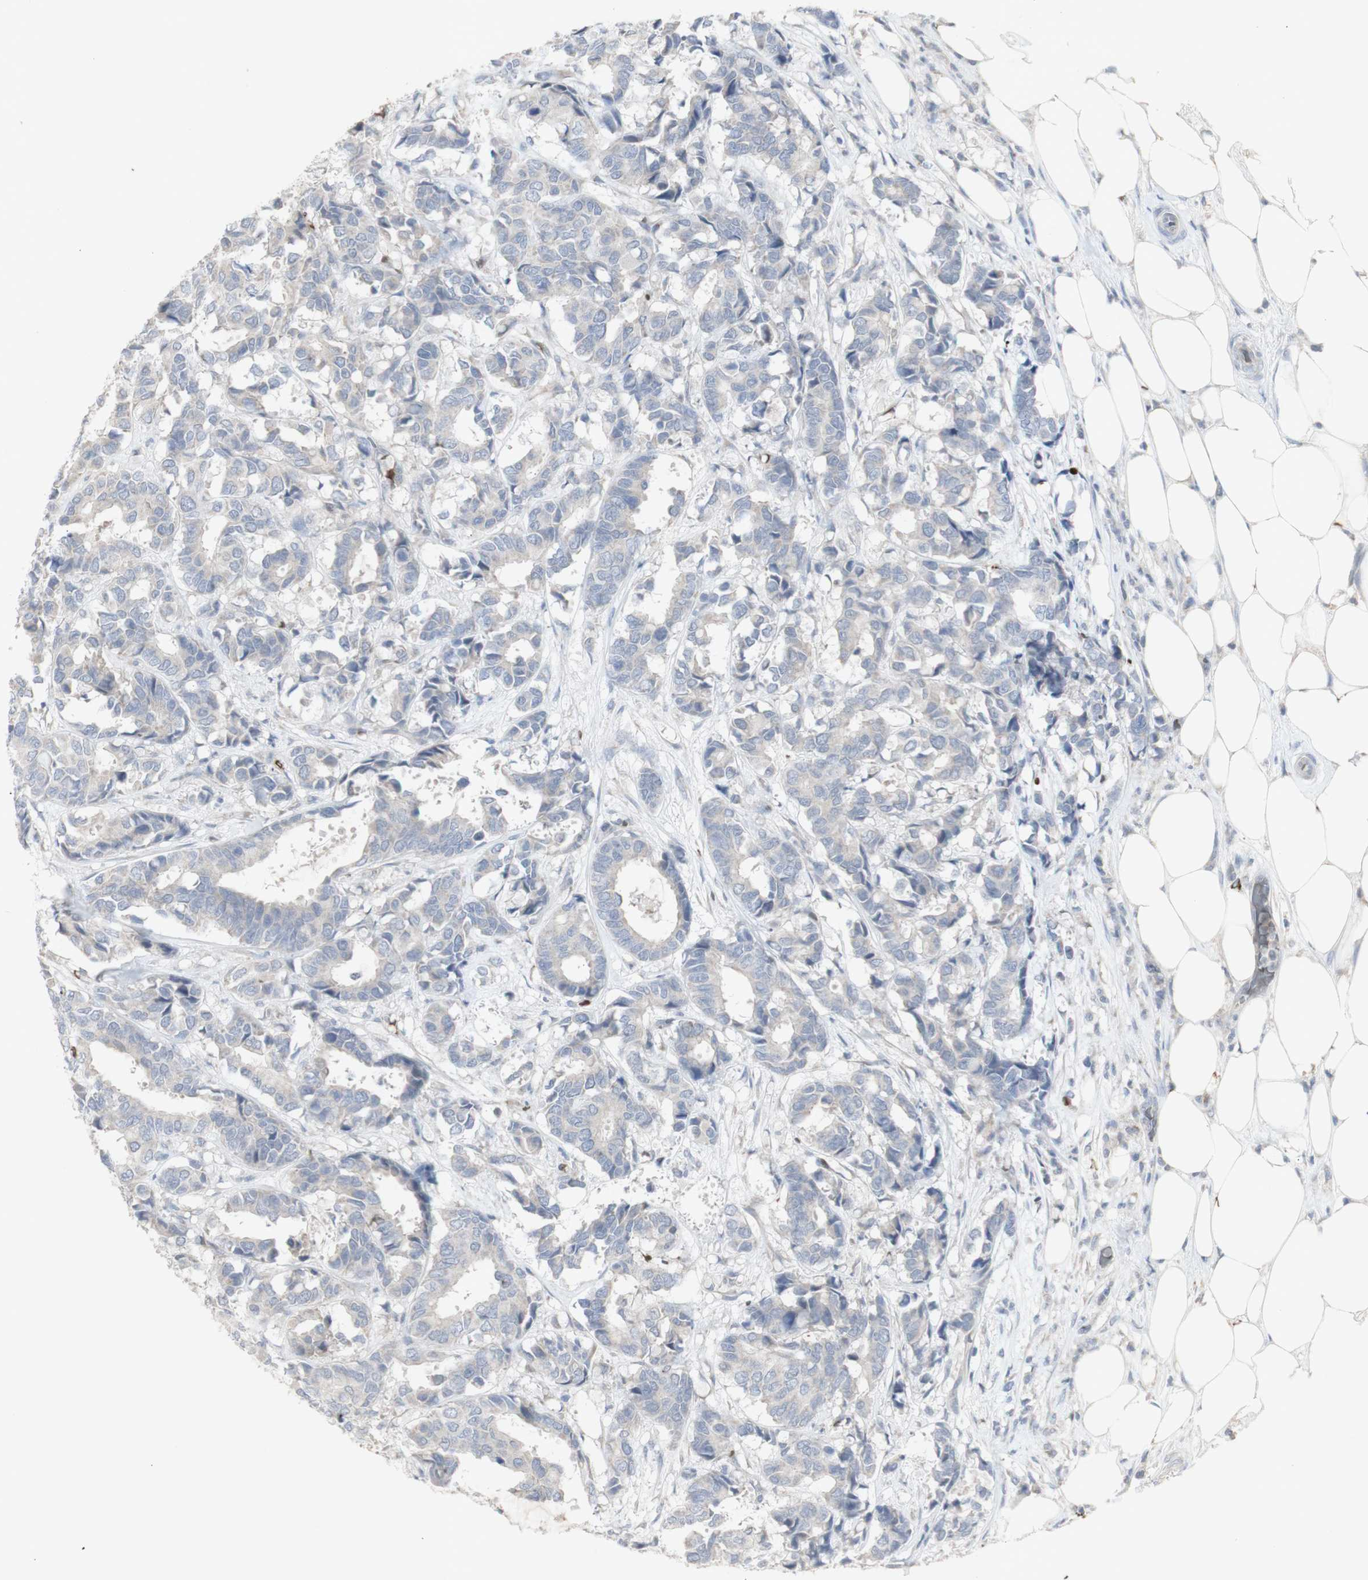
{"staining": {"intensity": "weak", "quantity": ">75%", "location": "cytoplasmic/membranous"}, "tissue": "breast cancer", "cell_type": "Tumor cells", "image_type": "cancer", "snomed": [{"axis": "morphology", "description": "Duct carcinoma"}, {"axis": "topography", "description": "Breast"}], "caption": "A micrograph of human infiltrating ductal carcinoma (breast) stained for a protein exhibits weak cytoplasmic/membranous brown staining in tumor cells. (IHC, brightfield microscopy, high magnification).", "gene": "INS", "patient": {"sex": "female", "age": 87}}